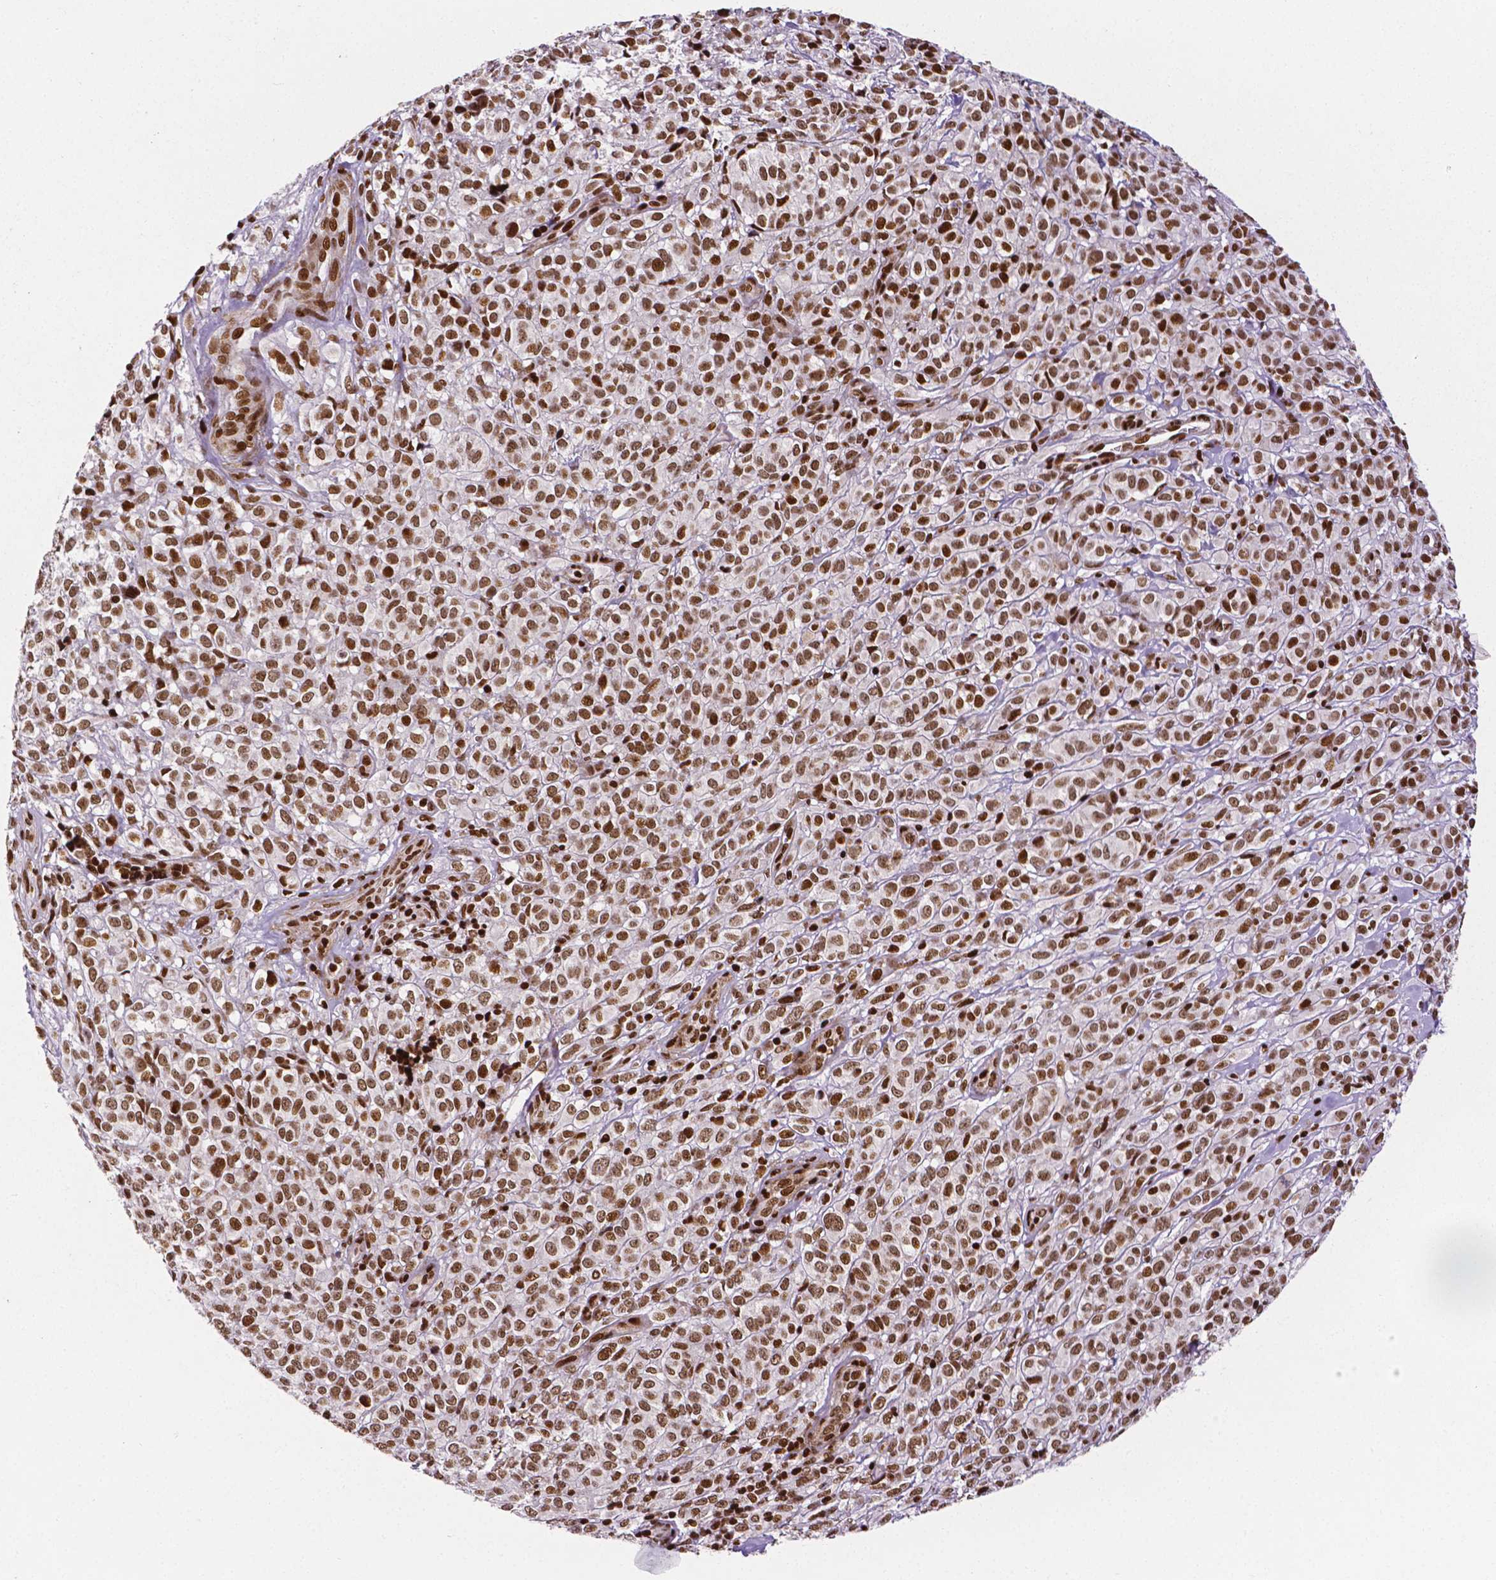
{"staining": {"intensity": "moderate", "quantity": ">75%", "location": "nuclear"}, "tissue": "melanoma", "cell_type": "Tumor cells", "image_type": "cancer", "snomed": [{"axis": "morphology", "description": "Malignant melanoma, NOS"}, {"axis": "topography", "description": "Skin"}], "caption": "Immunohistochemical staining of human malignant melanoma reveals medium levels of moderate nuclear staining in approximately >75% of tumor cells. (Stains: DAB (3,3'-diaminobenzidine) in brown, nuclei in blue, Microscopy: brightfield microscopy at high magnification).", "gene": "CTCF", "patient": {"sex": "male", "age": 85}}